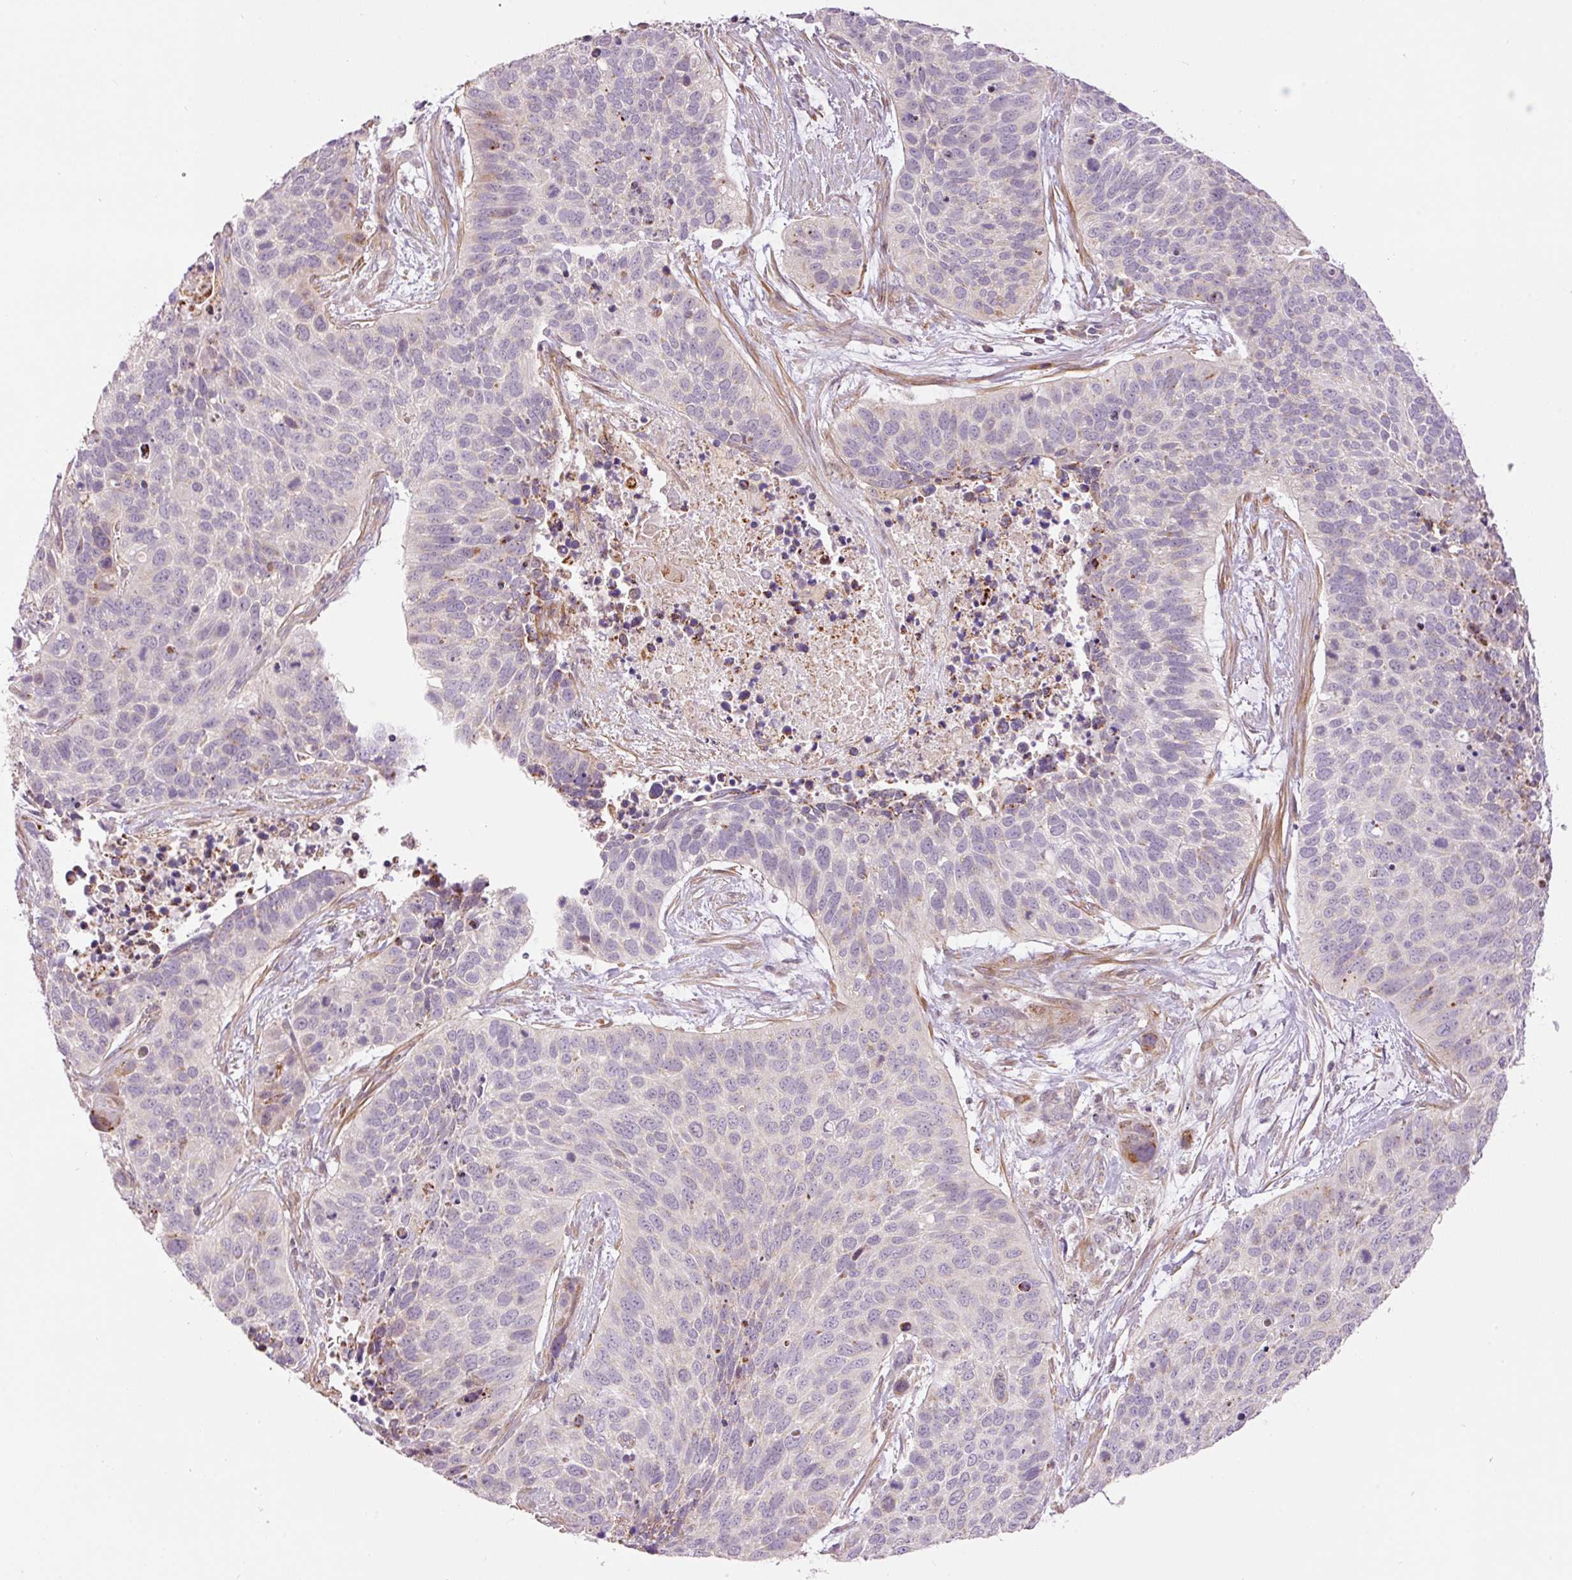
{"staining": {"intensity": "negative", "quantity": "none", "location": "none"}, "tissue": "lung cancer", "cell_type": "Tumor cells", "image_type": "cancer", "snomed": [{"axis": "morphology", "description": "Squamous cell carcinoma, NOS"}, {"axis": "topography", "description": "Lung"}], "caption": "Protein analysis of squamous cell carcinoma (lung) reveals no significant positivity in tumor cells.", "gene": "SLC29A3", "patient": {"sex": "male", "age": 62}}